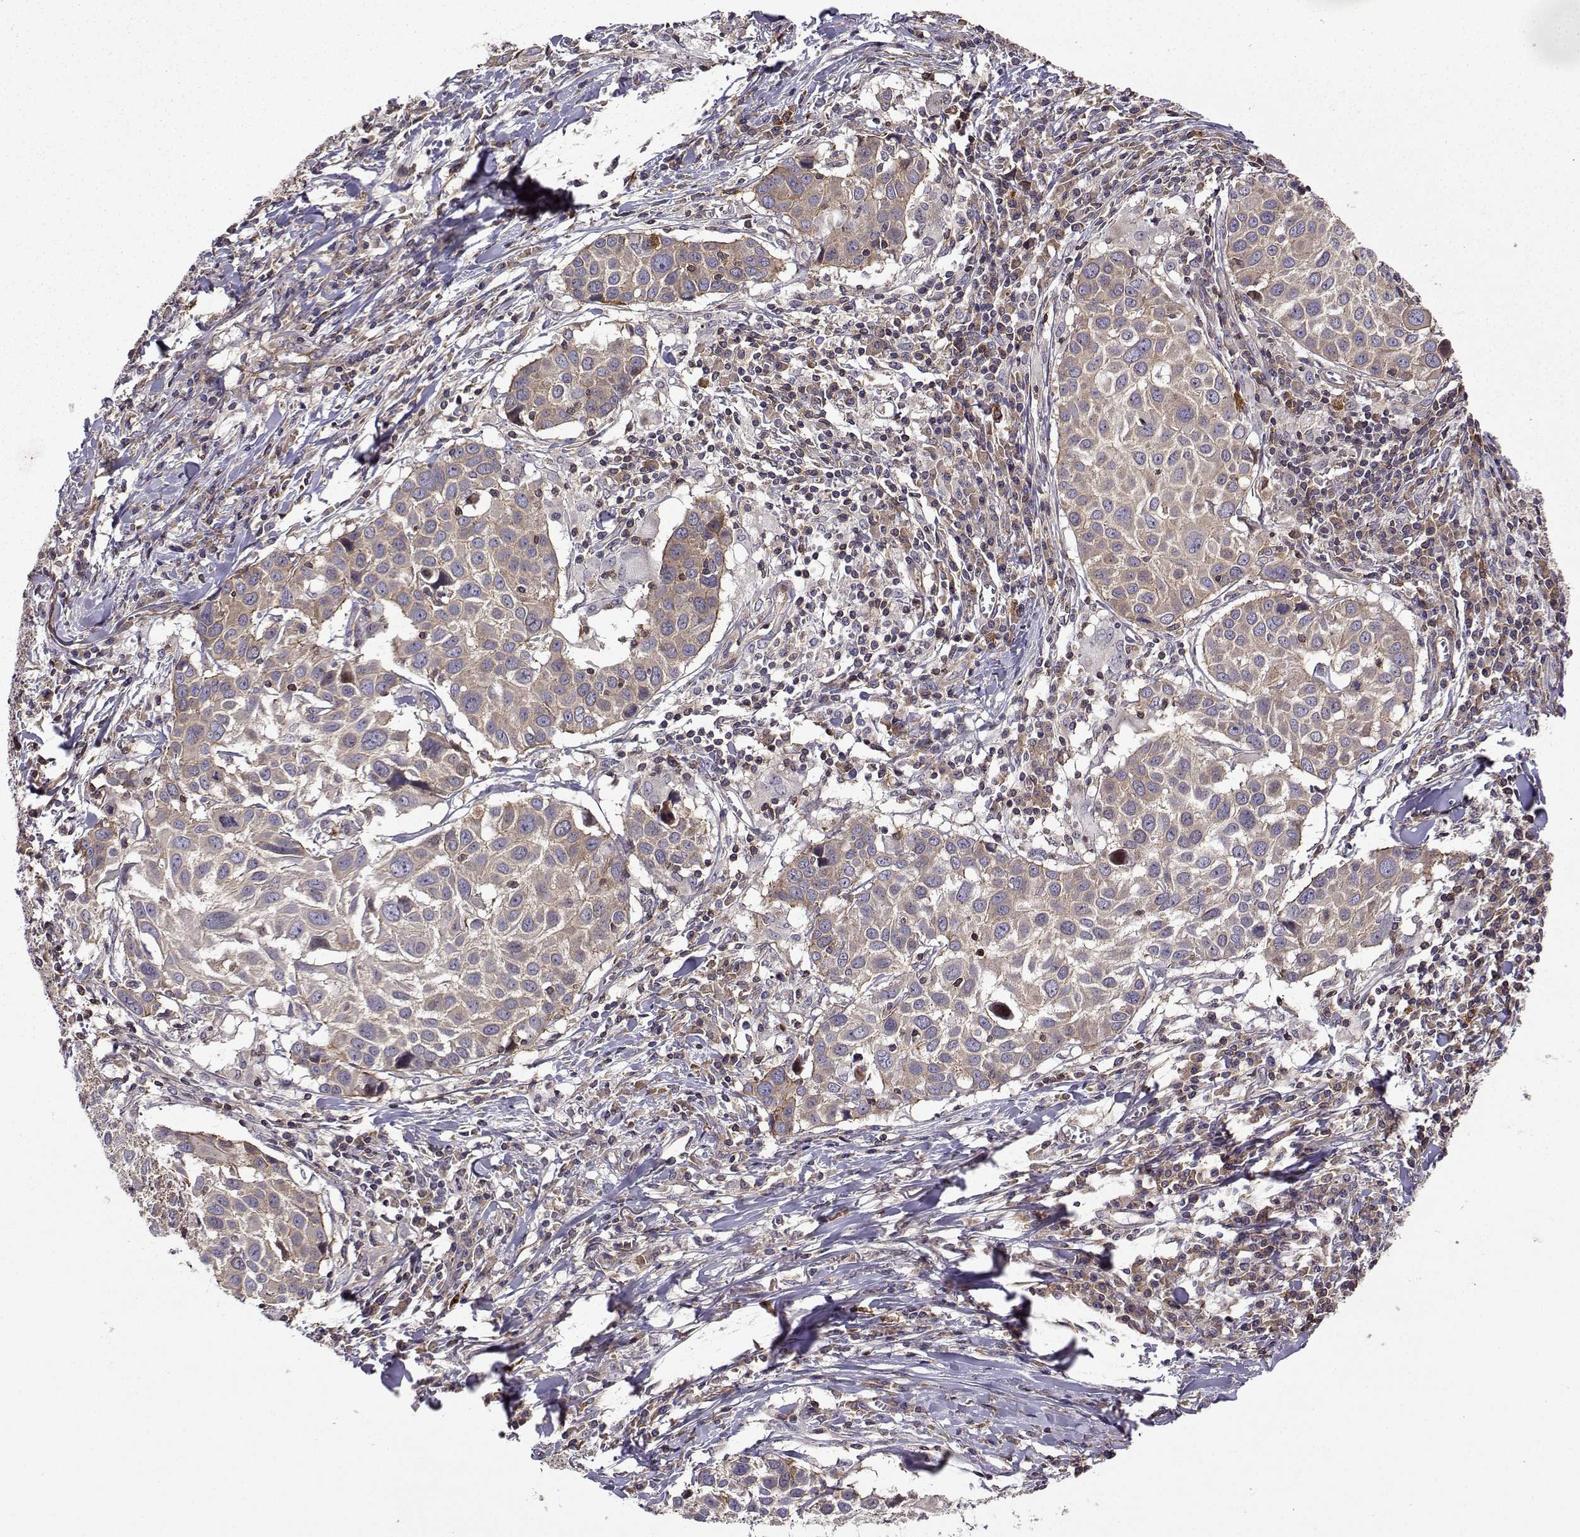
{"staining": {"intensity": "weak", "quantity": "25%-75%", "location": "cytoplasmic/membranous"}, "tissue": "lung cancer", "cell_type": "Tumor cells", "image_type": "cancer", "snomed": [{"axis": "morphology", "description": "Squamous cell carcinoma, NOS"}, {"axis": "topography", "description": "Lung"}], "caption": "Immunohistochemistry (IHC) (DAB (3,3'-diaminobenzidine)) staining of squamous cell carcinoma (lung) reveals weak cytoplasmic/membranous protein staining in approximately 25%-75% of tumor cells.", "gene": "ITGB8", "patient": {"sex": "male", "age": 57}}